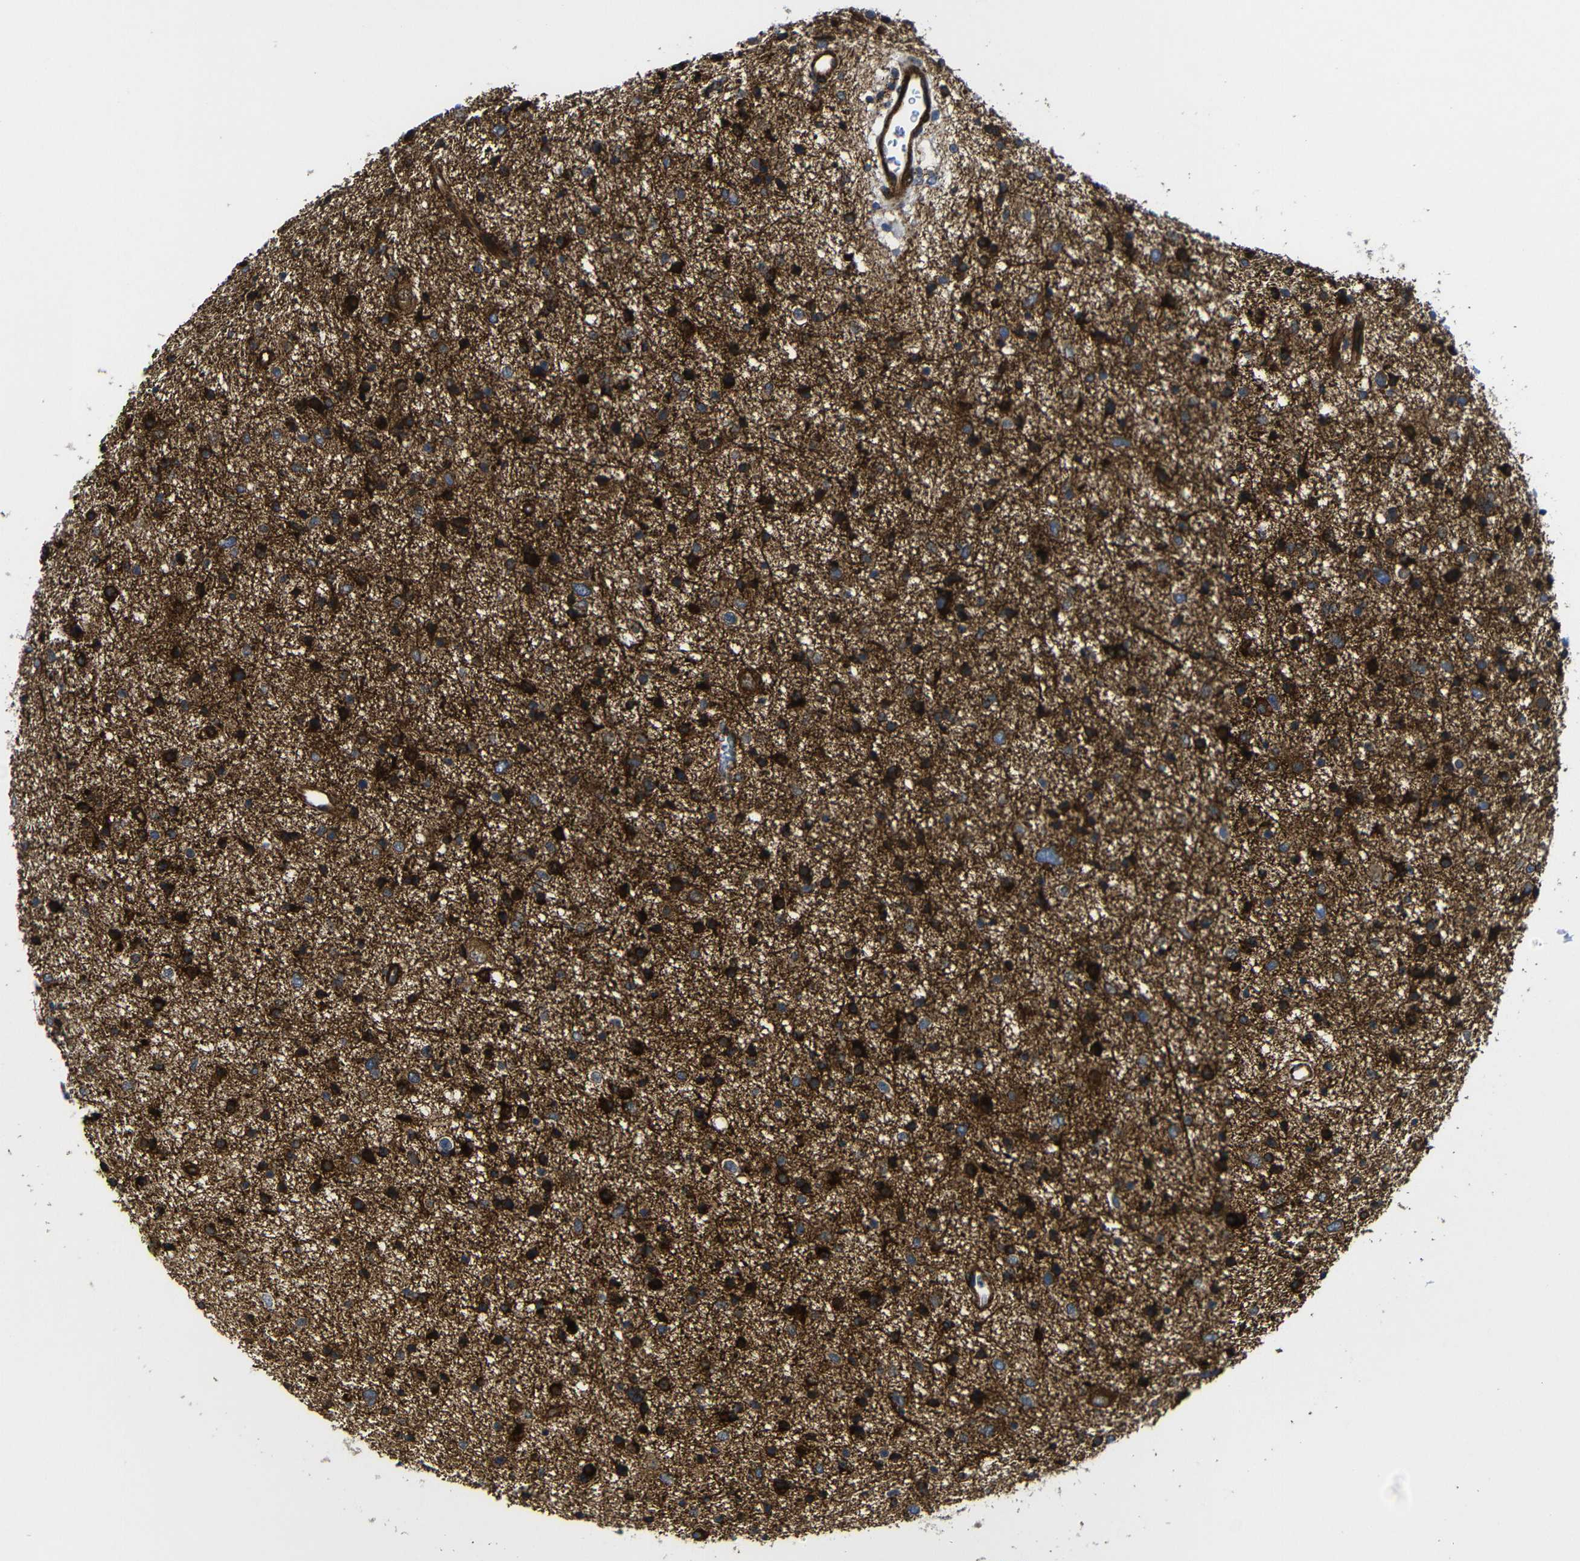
{"staining": {"intensity": "strong", "quantity": ">75%", "location": "cytoplasmic/membranous"}, "tissue": "glioma", "cell_type": "Tumor cells", "image_type": "cancer", "snomed": [{"axis": "morphology", "description": "Glioma, malignant, Low grade"}, {"axis": "topography", "description": "Brain"}], "caption": "The photomicrograph reveals a brown stain indicating the presence of a protein in the cytoplasmic/membranous of tumor cells in glioma. The protein is shown in brown color, while the nuclei are stained blue.", "gene": "PARP14", "patient": {"sex": "female", "age": 37}}